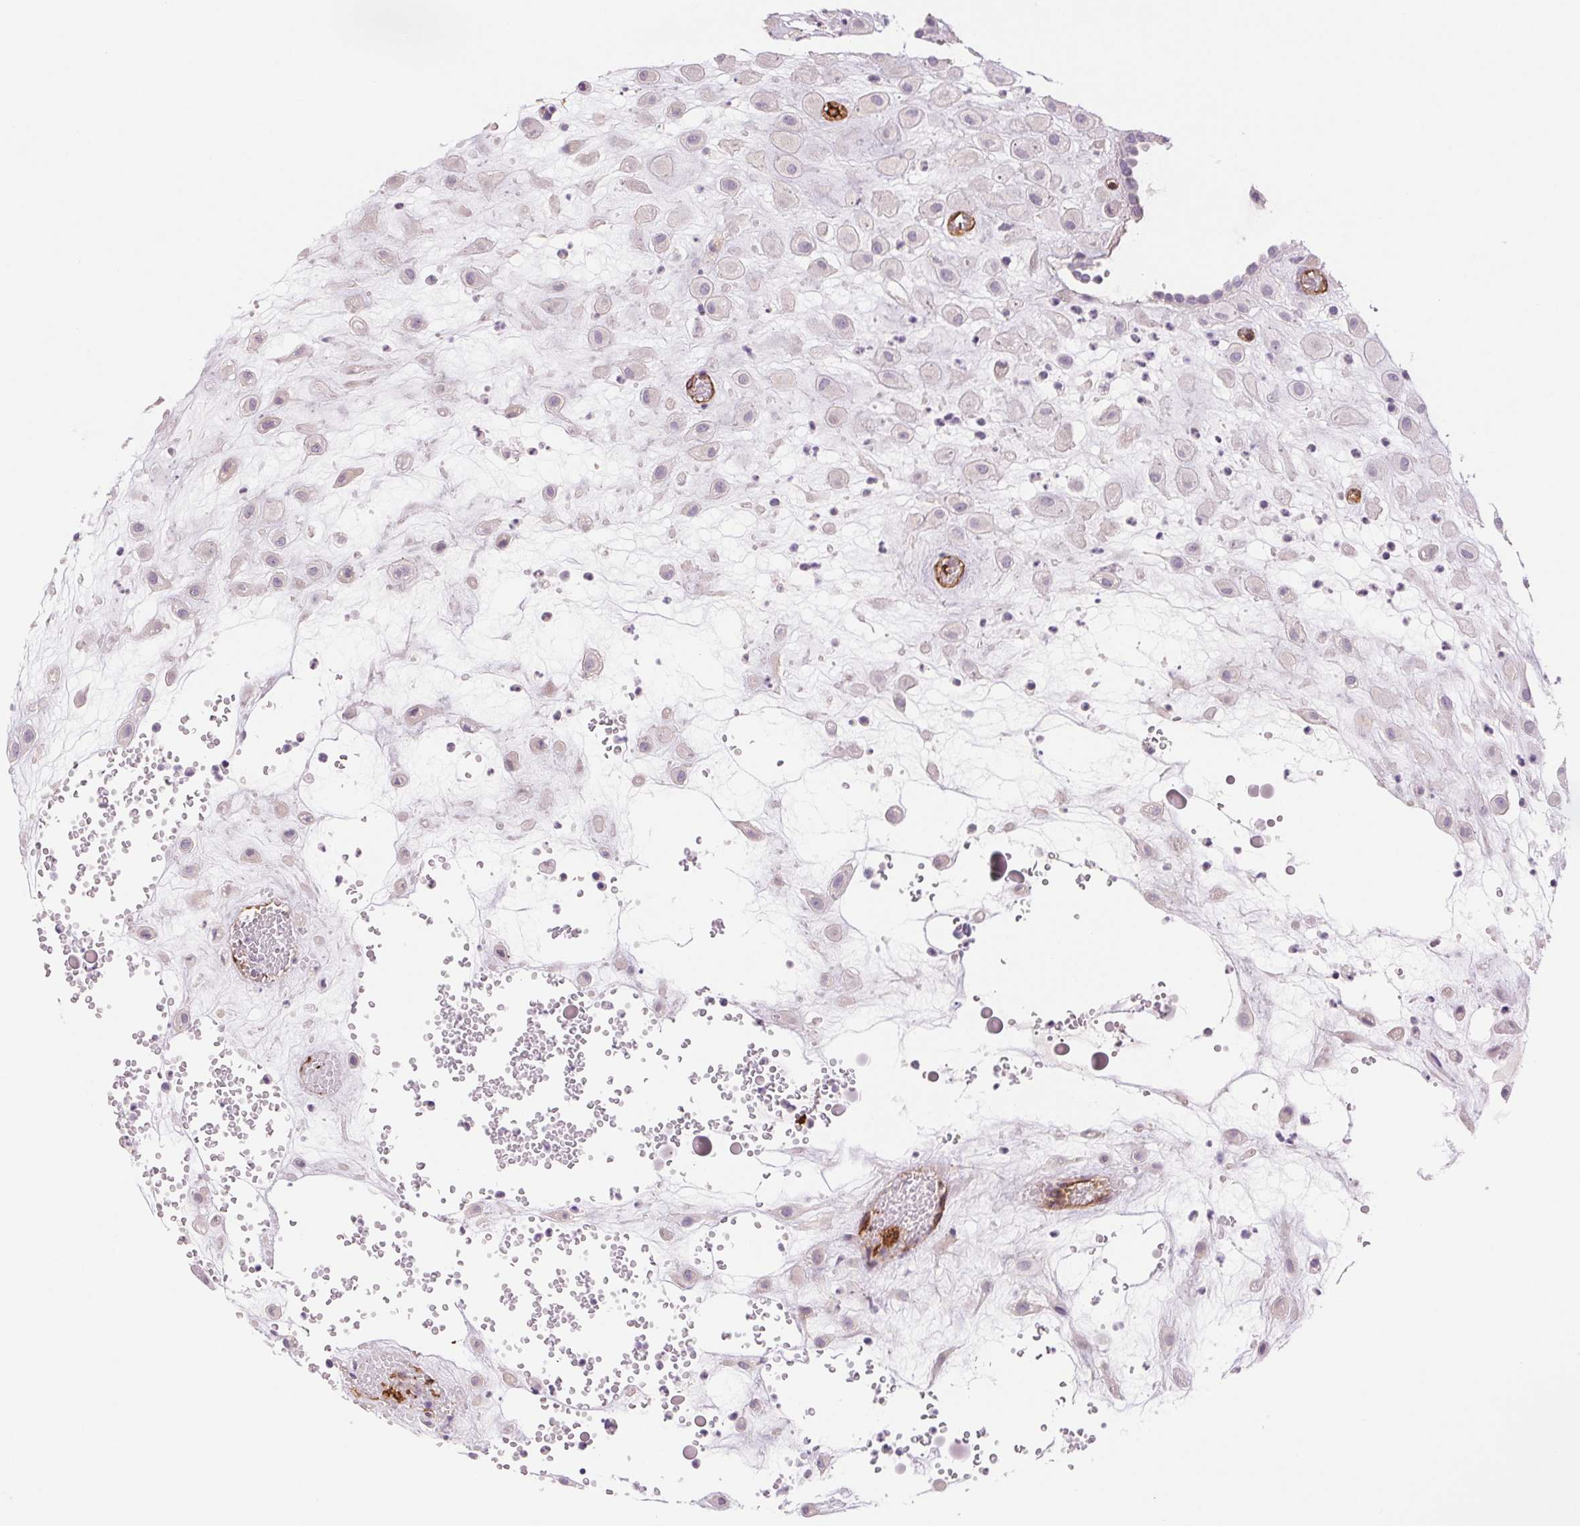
{"staining": {"intensity": "negative", "quantity": "none", "location": "none"}, "tissue": "placenta", "cell_type": "Decidual cells", "image_type": "normal", "snomed": [{"axis": "morphology", "description": "Normal tissue, NOS"}, {"axis": "topography", "description": "Placenta"}], "caption": "High magnification brightfield microscopy of unremarkable placenta stained with DAB (3,3'-diaminobenzidine) (brown) and counterstained with hematoxylin (blue): decidual cells show no significant expression. The staining was performed using DAB to visualize the protein expression in brown, while the nuclei were stained in blue with hematoxylin (Magnification: 20x).", "gene": "ANKRD13B", "patient": {"sex": "female", "age": 24}}